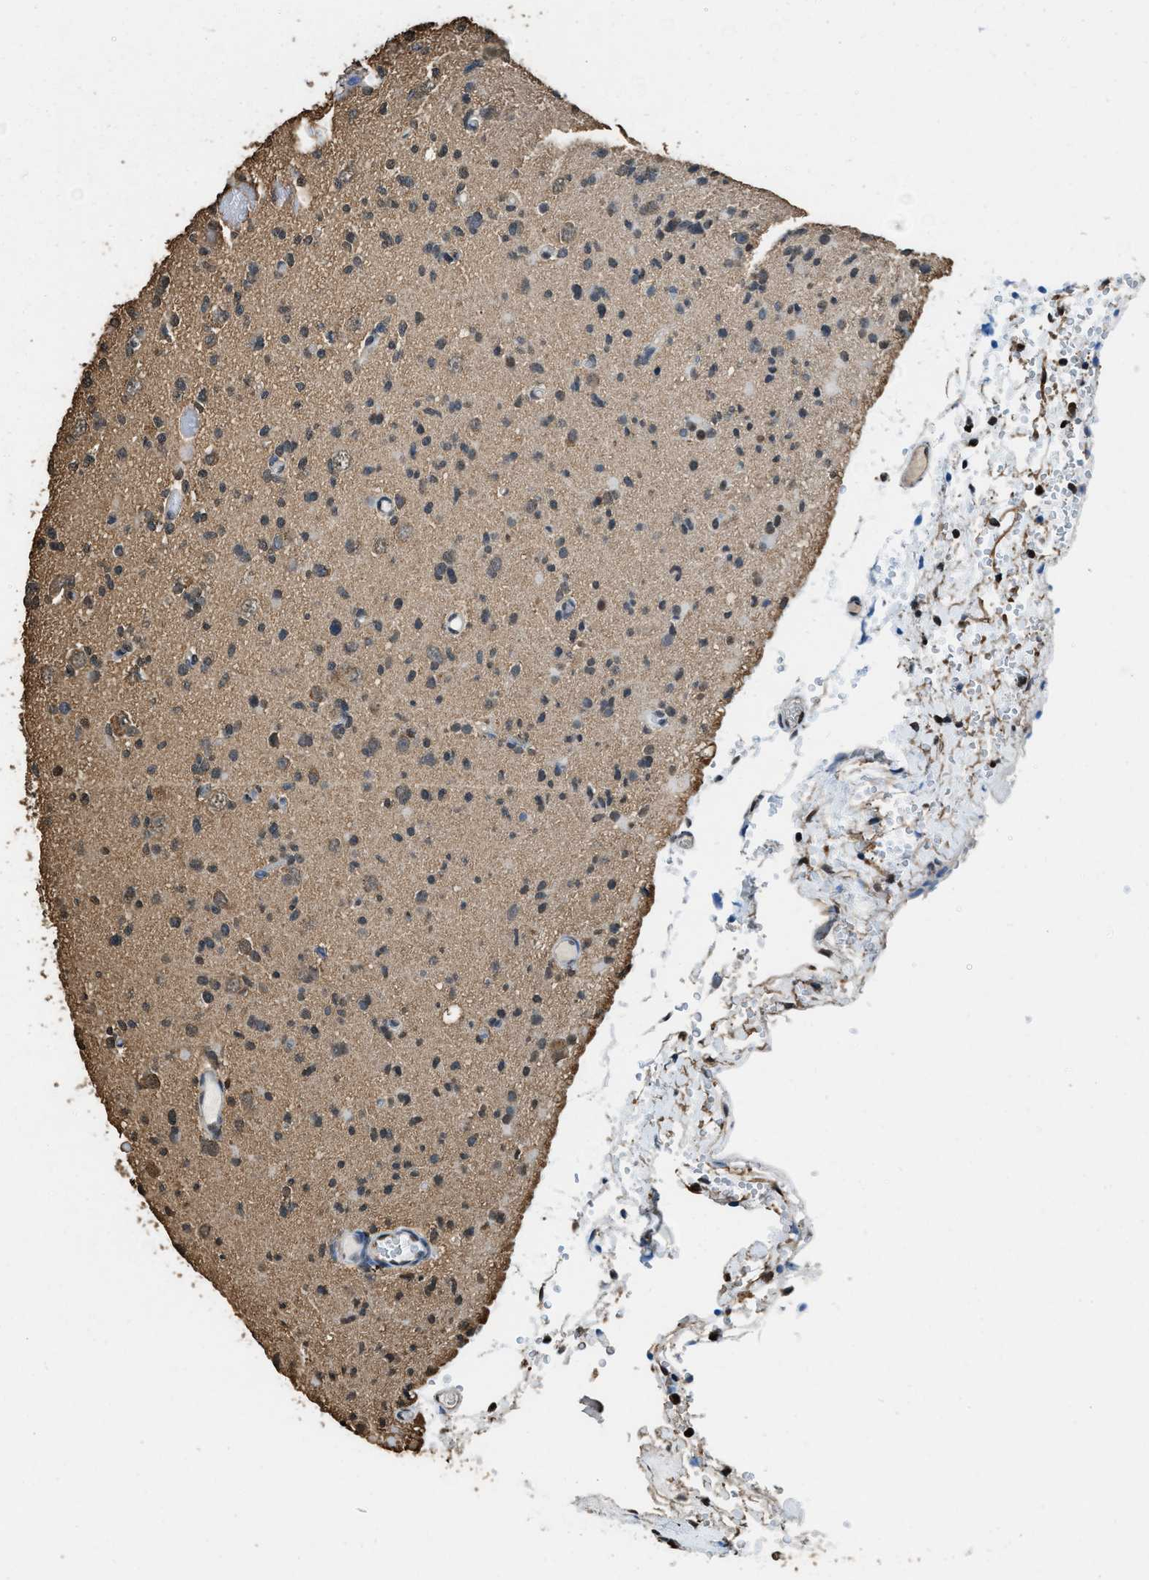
{"staining": {"intensity": "weak", "quantity": ">75%", "location": "cytoplasmic/membranous"}, "tissue": "glioma", "cell_type": "Tumor cells", "image_type": "cancer", "snomed": [{"axis": "morphology", "description": "Glioma, malignant, Low grade"}, {"axis": "topography", "description": "Brain"}], "caption": "Glioma was stained to show a protein in brown. There is low levels of weak cytoplasmic/membranous expression in approximately >75% of tumor cells.", "gene": "GAPDH", "patient": {"sex": "female", "age": 22}}